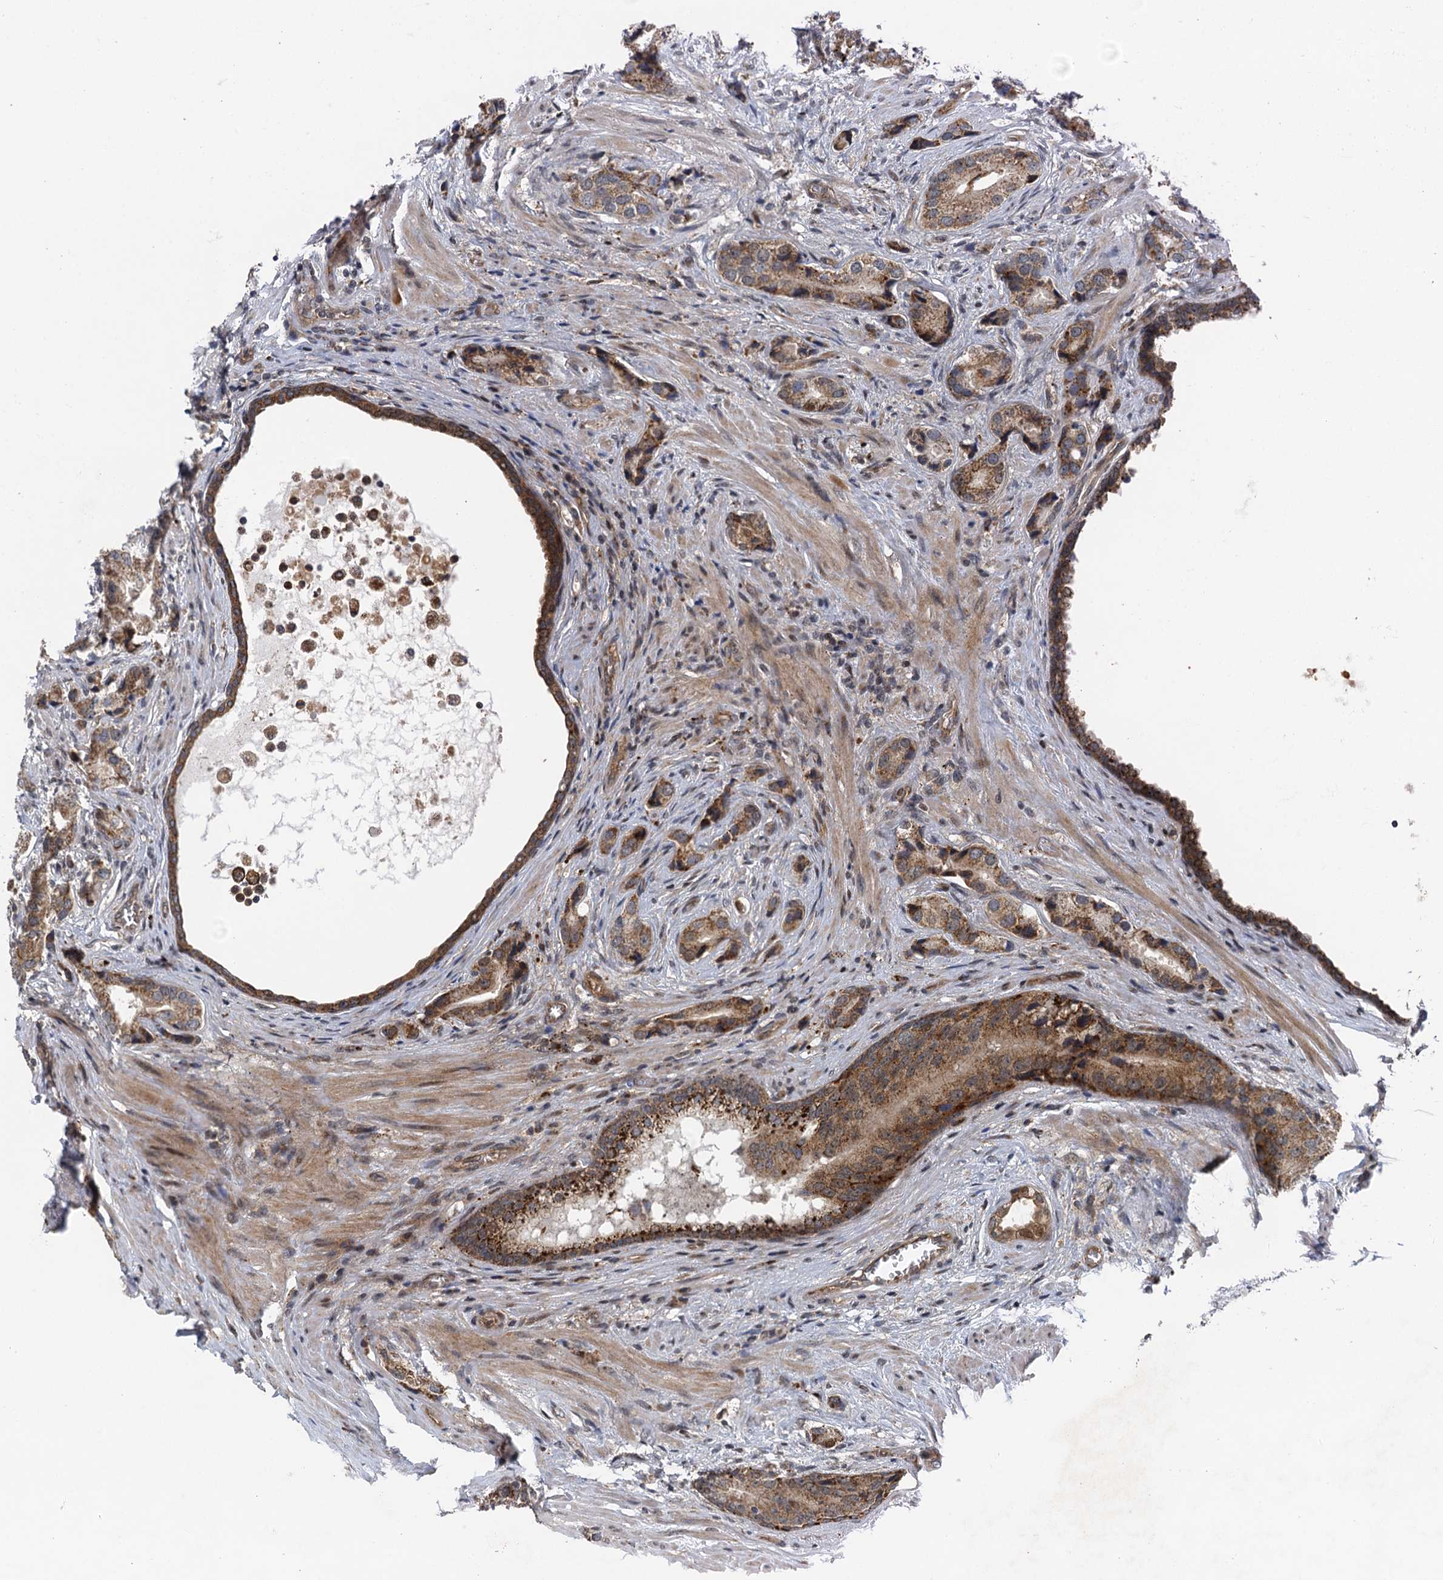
{"staining": {"intensity": "moderate", "quantity": ">75%", "location": "cytoplasmic/membranous"}, "tissue": "prostate cancer", "cell_type": "Tumor cells", "image_type": "cancer", "snomed": [{"axis": "morphology", "description": "Adenocarcinoma, Low grade"}, {"axis": "topography", "description": "Prostate"}], "caption": "Immunohistochemistry of human prostate cancer (low-grade adenocarcinoma) exhibits medium levels of moderate cytoplasmic/membranous positivity in approximately >75% of tumor cells. The staining is performed using DAB brown chromogen to label protein expression. The nuclei are counter-stained blue using hematoxylin.", "gene": "NLRP10", "patient": {"sex": "male", "age": 71}}